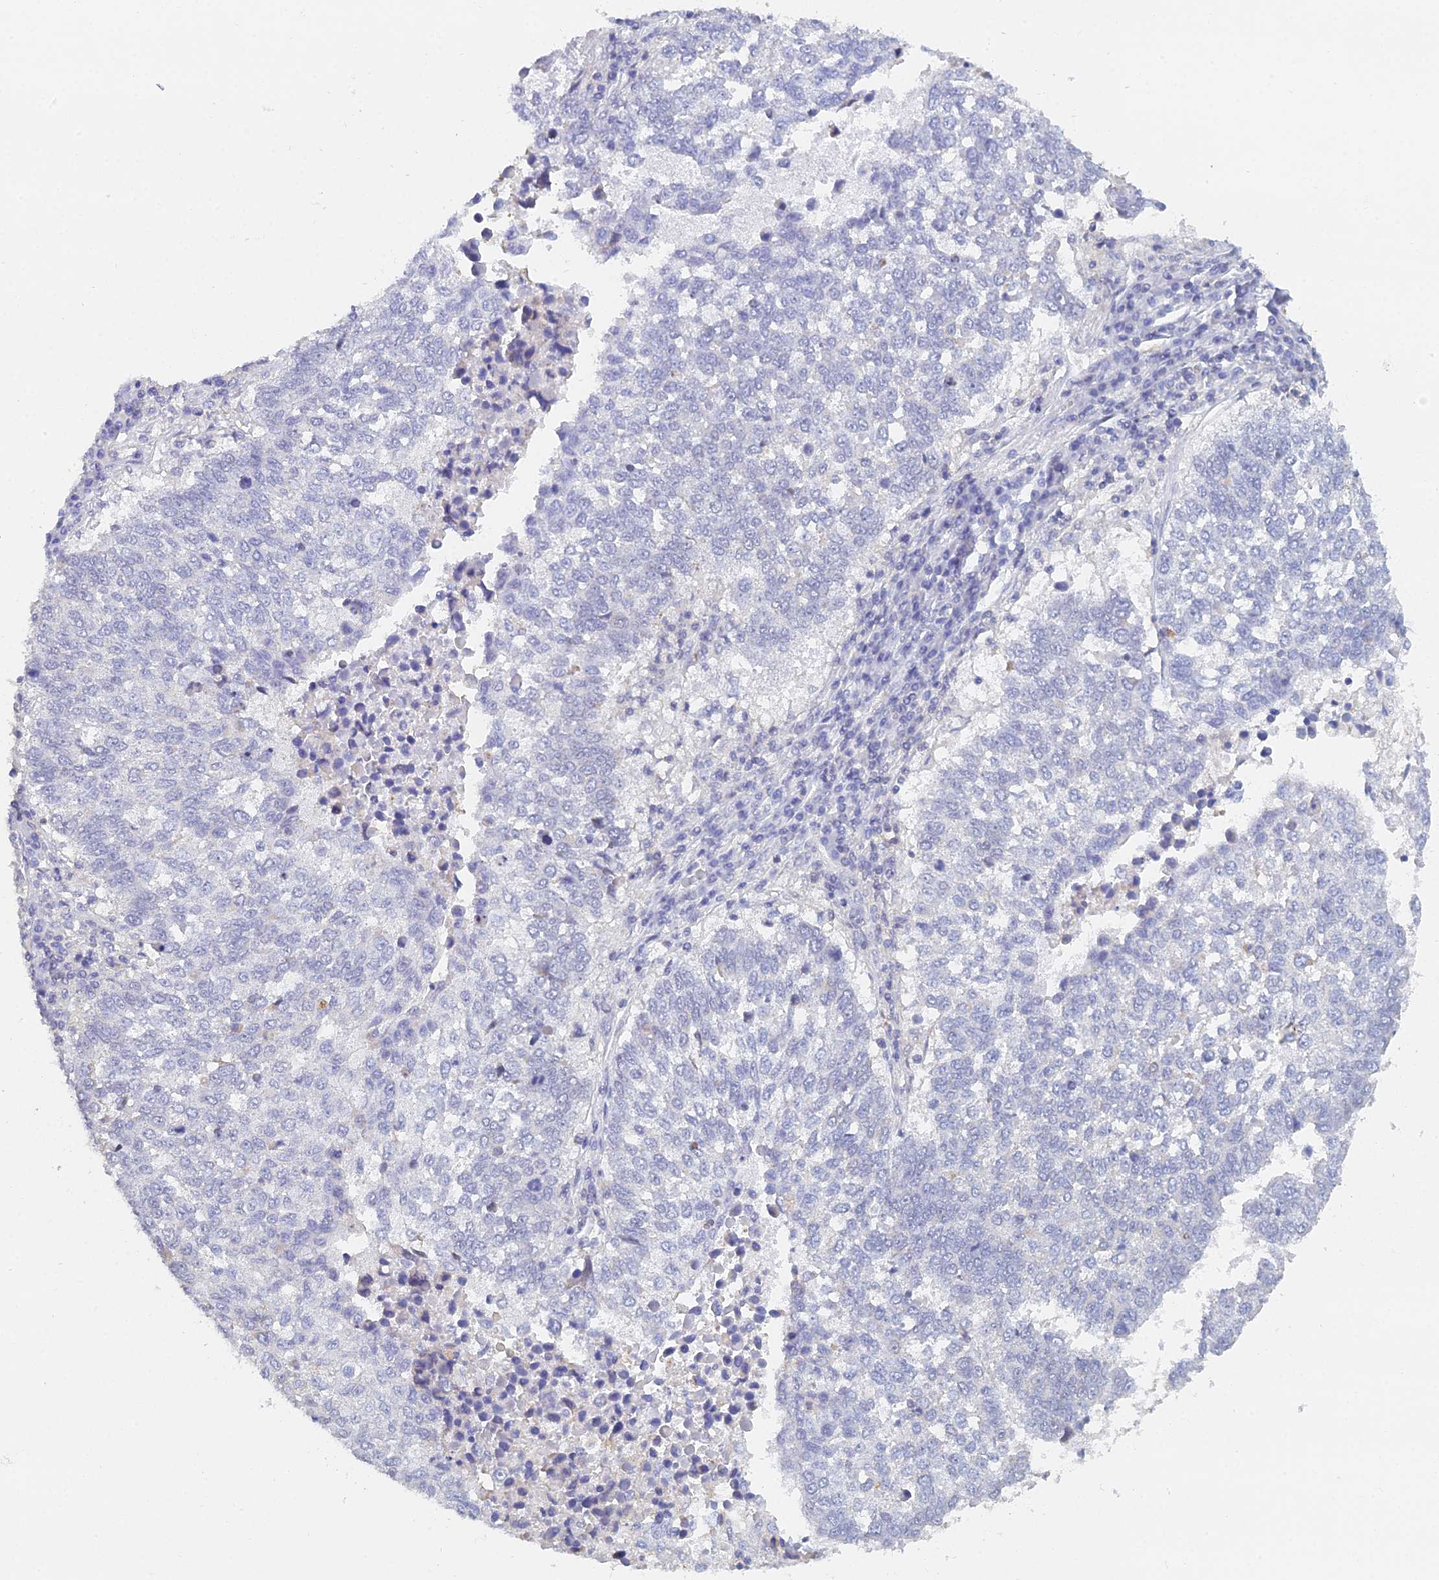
{"staining": {"intensity": "negative", "quantity": "none", "location": "none"}, "tissue": "lung cancer", "cell_type": "Tumor cells", "image_type": "cancer", "snomed": [{"axis": "morphology", "description": "Squamous cell carcinoma, NOS"}, {"axis": "topography", "description": "Lung"}], "caption": "An immunohistochemistry histopathology image of lung cancer (squamous cell carcinoma) is shown. There is no staining in tumor cells of lung cancer (squamous cell carcinoma).", "gene": "MCM2", "patient": {"sex": "male", "age": 73}}